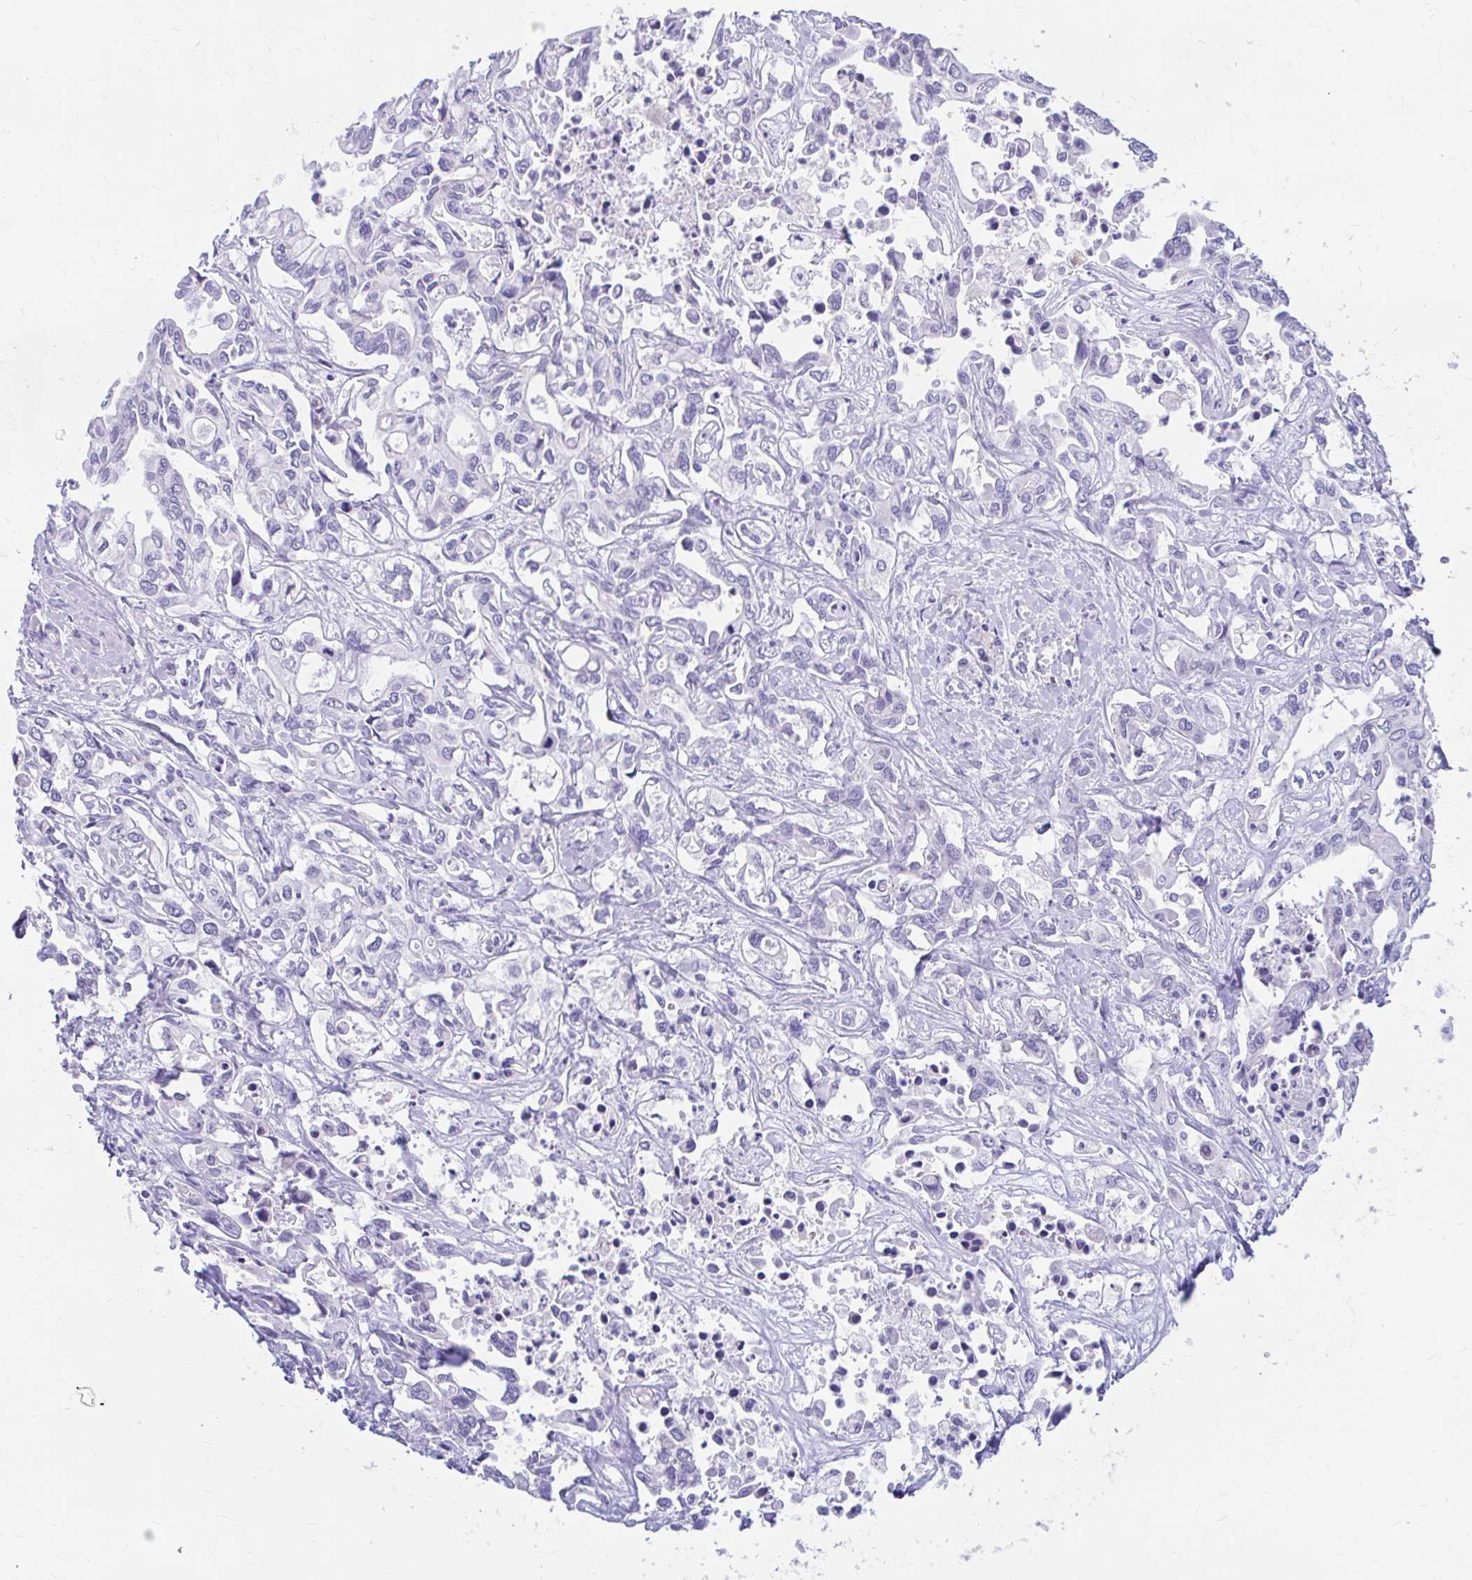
{"staining": {"intensity": "negative", "quantity": "none", "location": "none"}, "tissue": "liver cancer", "cell_type": "Tumor cells", "image_type": "cancer", "snomed": [{"axis": "morphology", "description": "Cholangiocarcinoma"}, {"axis": "topography", "description": "Liver"}], "caption": "Protein analysis of cholangiocarcinoma (liver) reveals no significant expression in tumor cells.", "gene": "FTSJ3", "patient": {"sex": "female", "age": 64}}